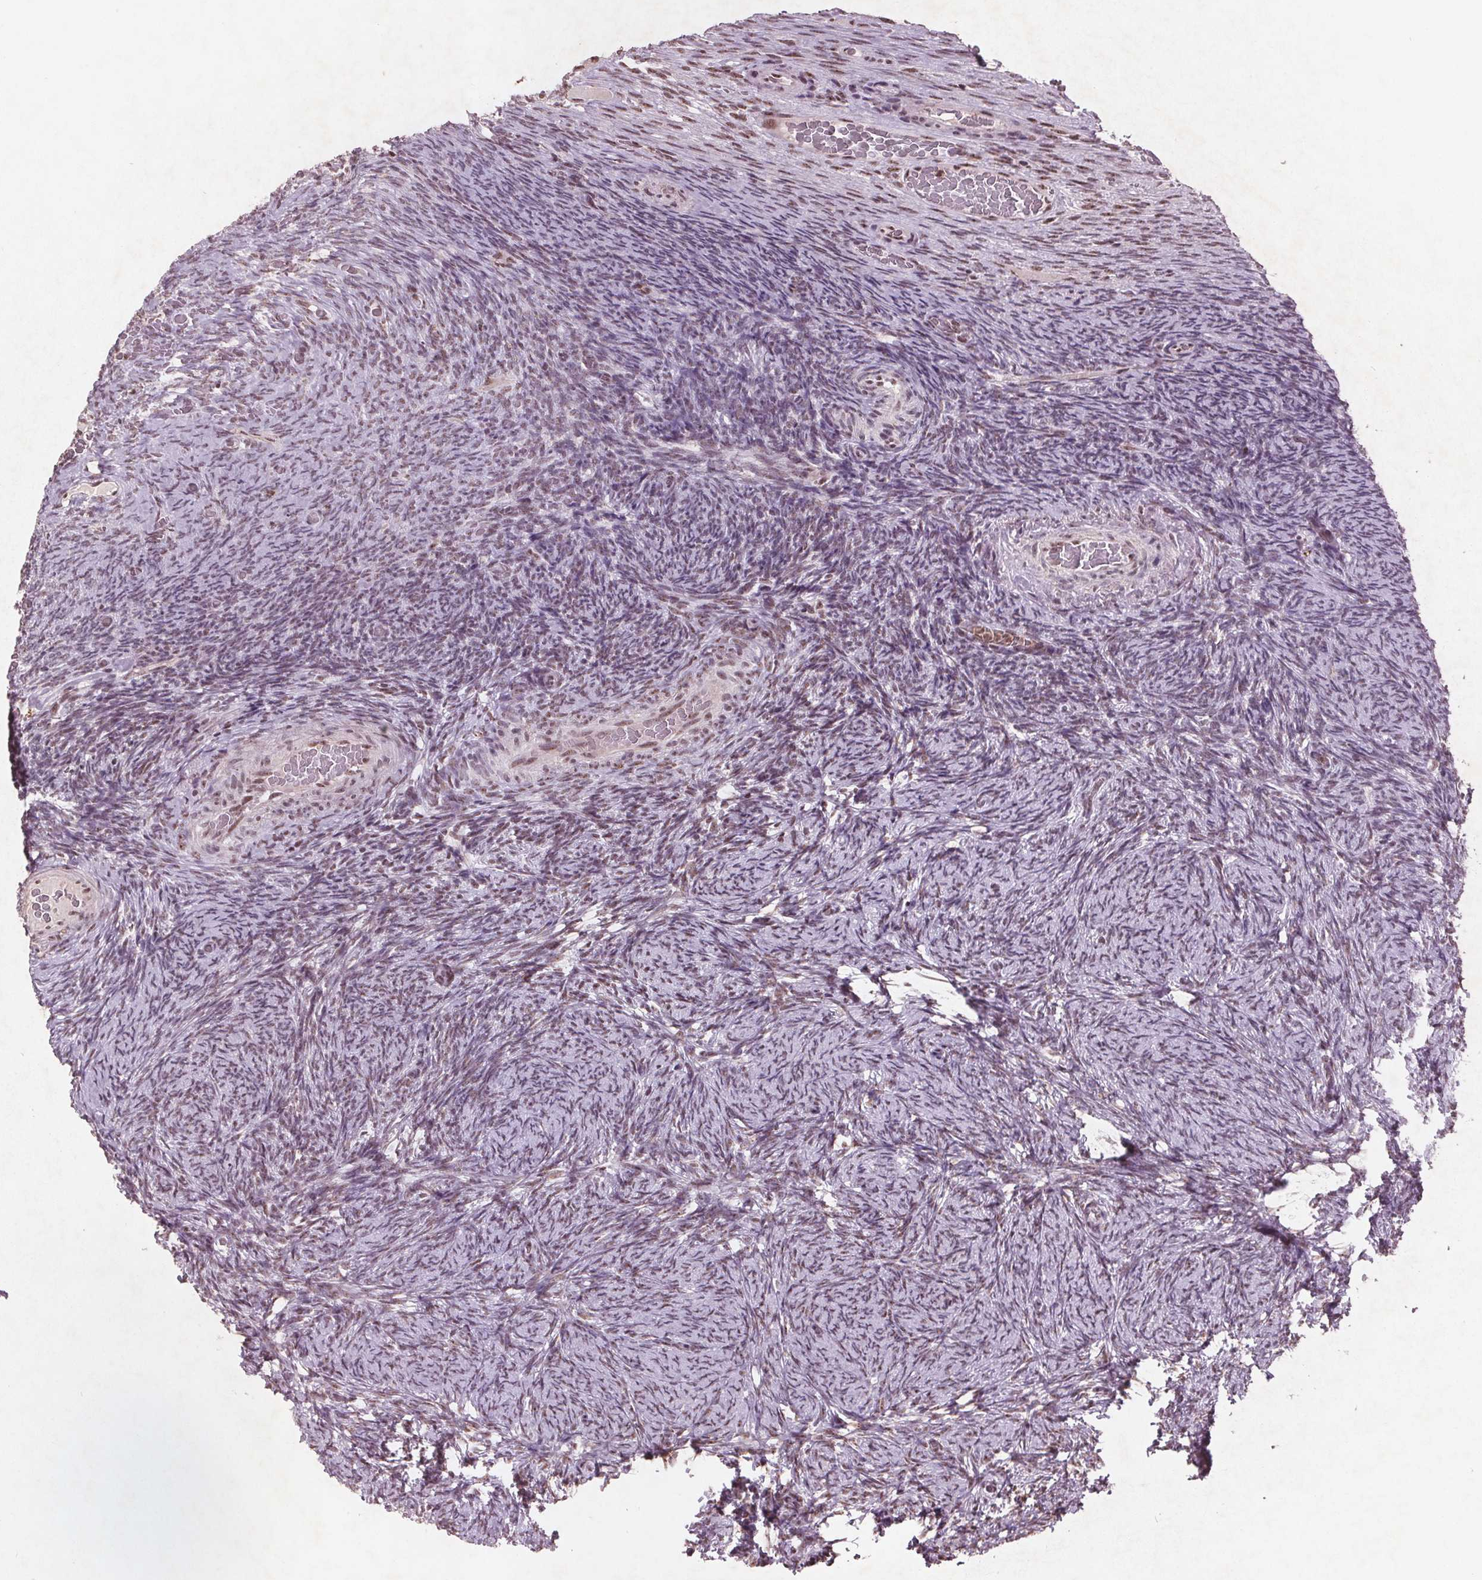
{"staining": {"intensity": "weak", "quantity": ">75%", "location": "nuclear"}, "tissue": "ovary", "cell_type": "Ovarian stroma cells", "image_type": "normal", "snomed": [{"axis": "morphology", "description": "Normal tissue, NOS"}, {"axis": "topography", "description": "Ovary"}], "caption": "Ovarian stroma cells display low levels of weak nuclear positivity in approximately >75% of cells in benign ovary. The protein is shown in brown color, while the nuclei are stained blue.", "gene": "RPS6KA2", "patient": {"sex": "female", "age": 34}}